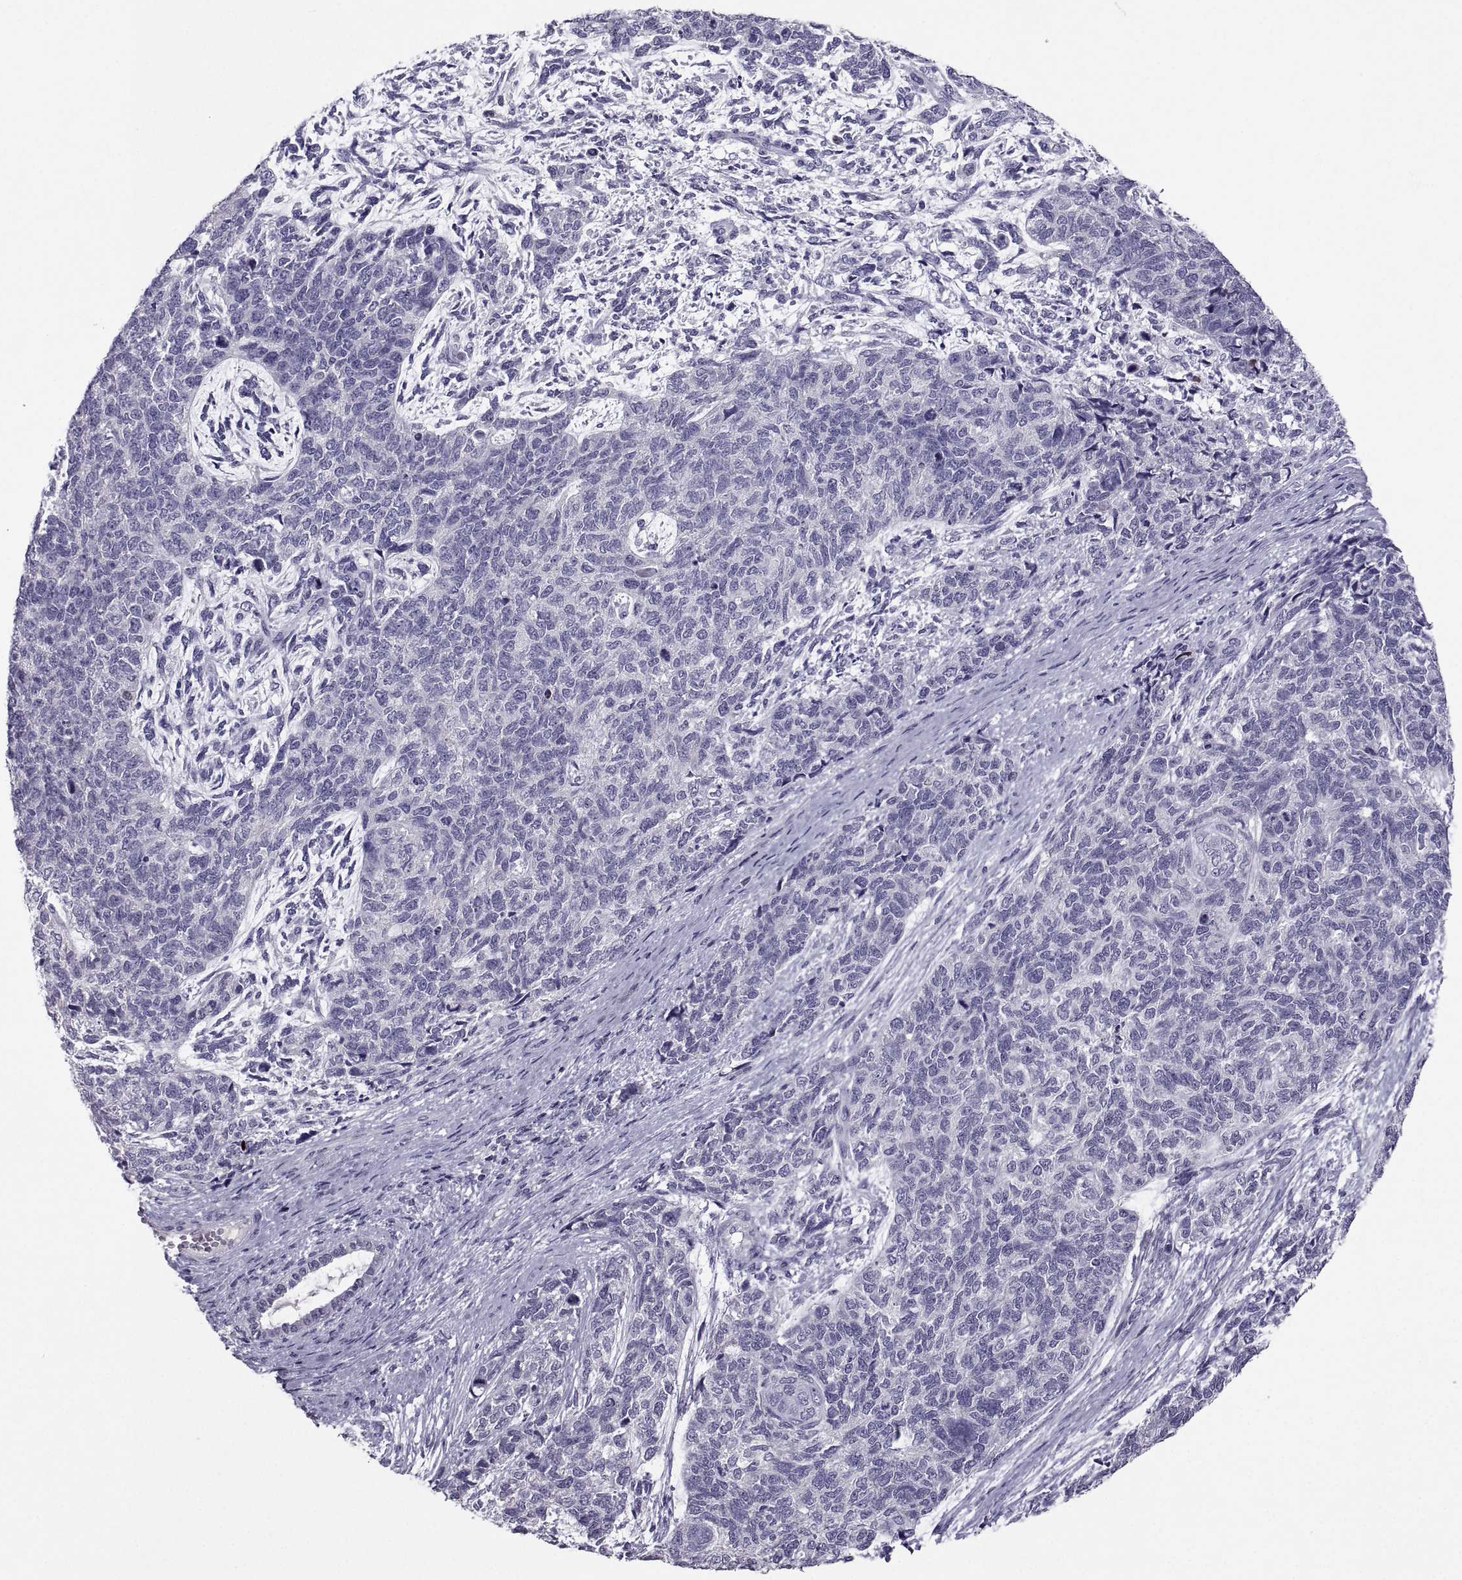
{"staining": {"intensity": "negative", "quantity": "none", "location": "none"}, "tissue": "cervical cancer", "cell_type": "Tumor cells", "image_type": "cancer", "snomed": [{"axis": "morphology", "description": "Squamous cell carcinoma, NOS"}, {"axis": "topography", "description": "Cervix"}], "caption": "The photomicrograph demonstrates no significant expression in tumor cells of cervical cancer (squamous cell carcinoma).", "gene": "SOX21", "patient": {"sex": "female", "age": 63}}